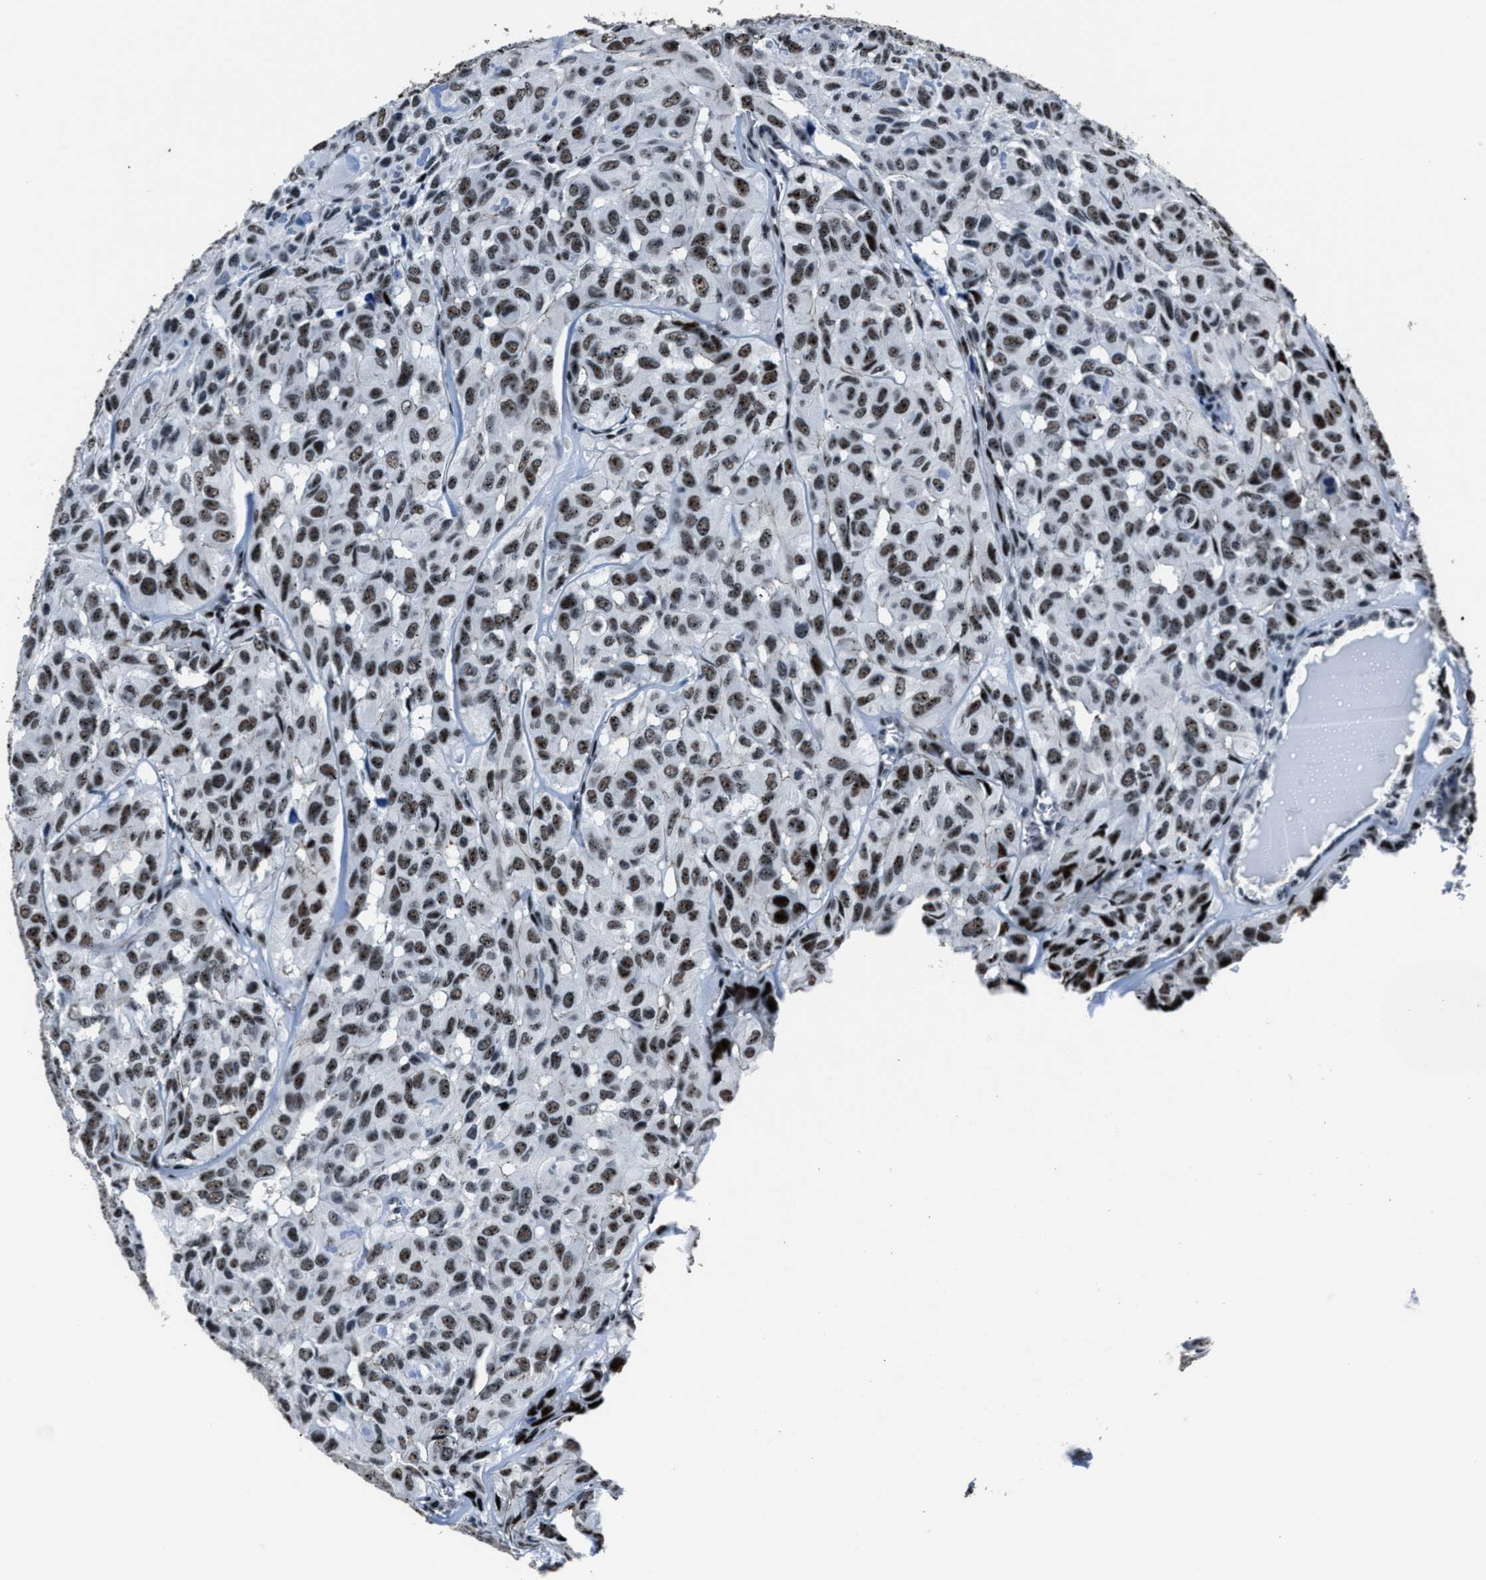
{"staining": {"intensity": "moderate", "quantity": ">75%", "location": "nuclear"}, "tissue": "head and neck cancer", "cell_type": "Tumor cells", "image_type": "cancer", "snomed": [{"axis": "morphology", "description": "Adenocarcinoma, NOS"}, {"axis": "topography", "description": "Salivary gland, NOS"}, {"axis": "topography", "description": "Head-Neck"}], "caption": "The histopathology image reveals a brown stain indicating the presence of a protein in the nuclear of tumor cells in head and neck cancer.", "gene": "PPIE", "patient": {"sex": "female", "age": 76}}